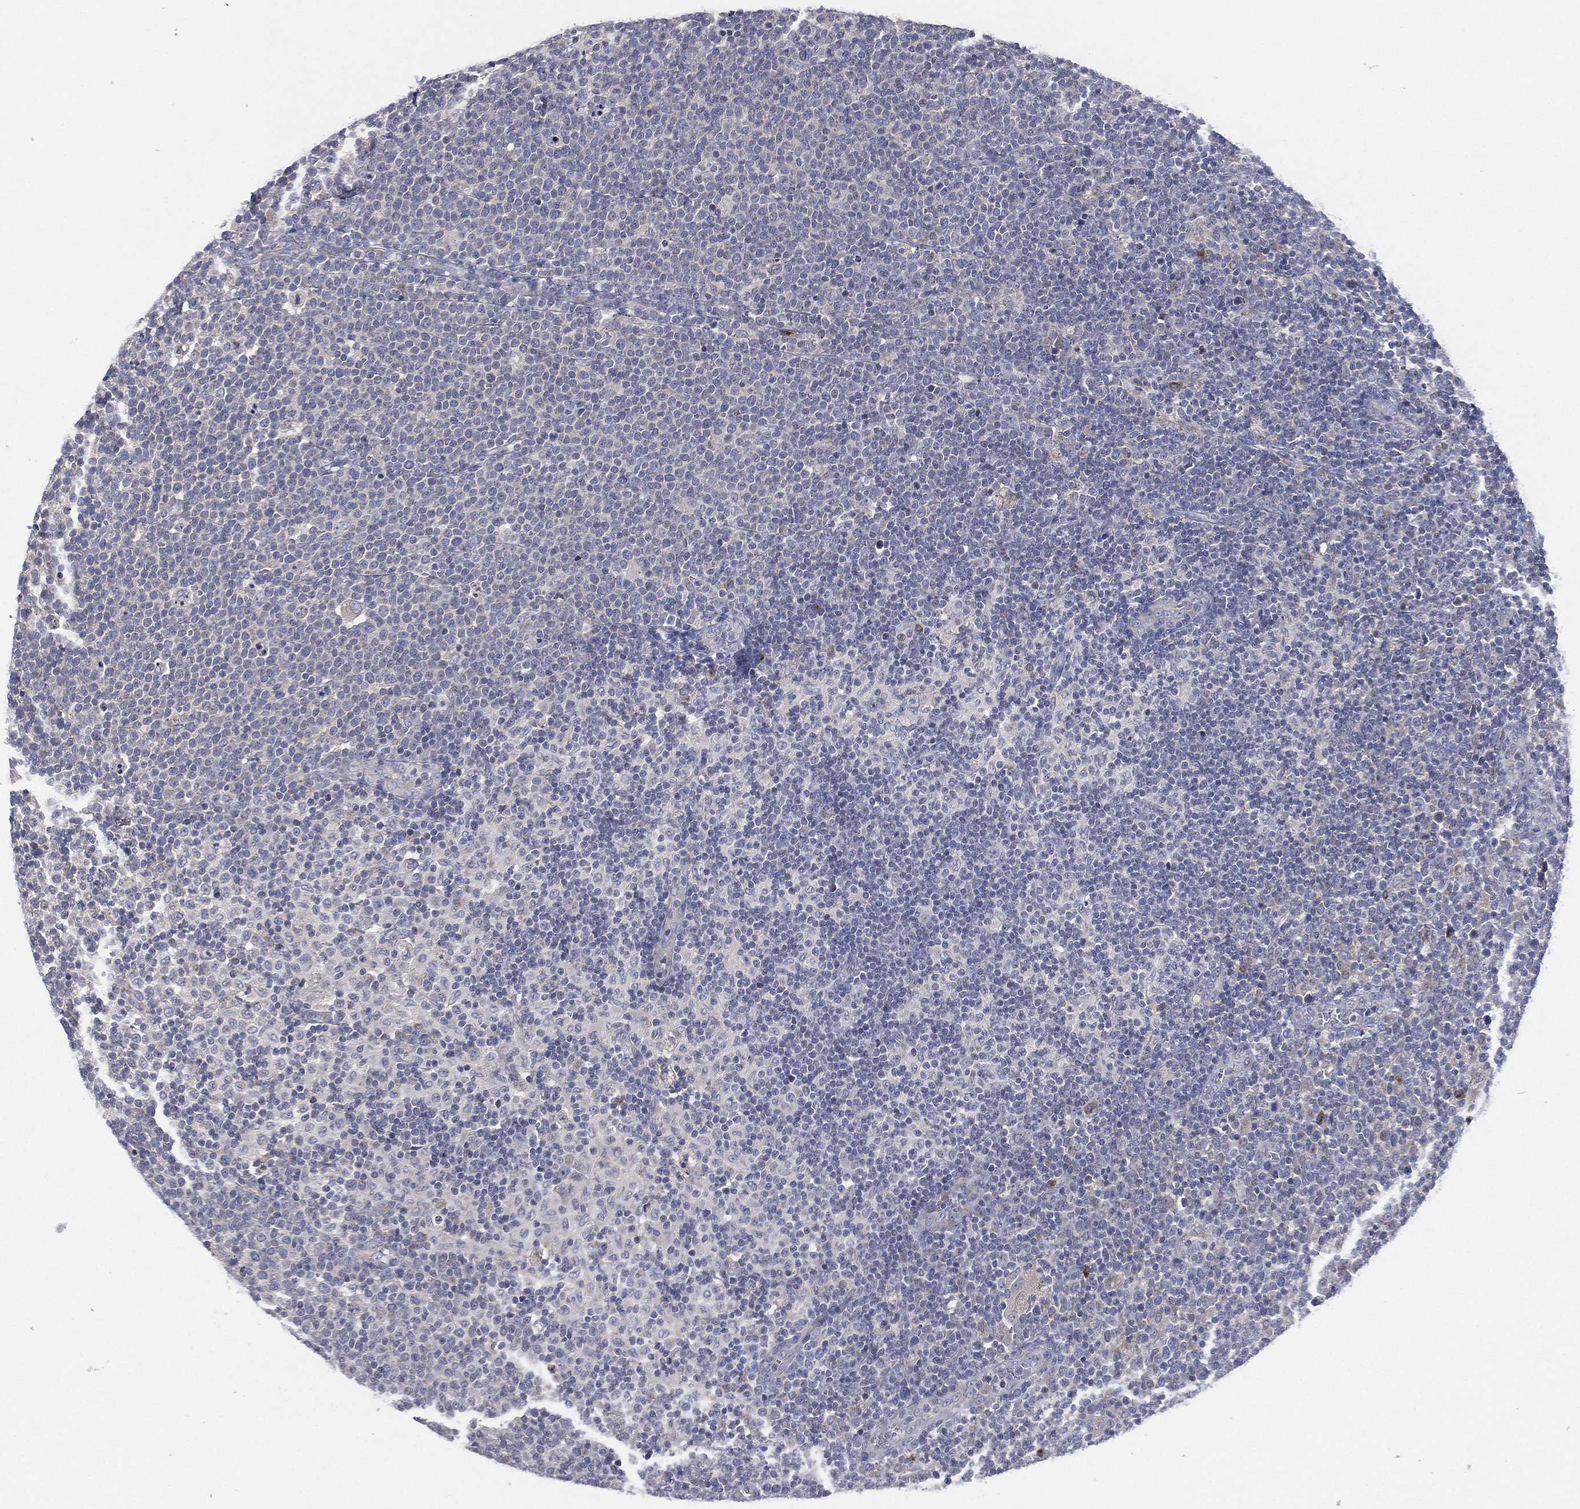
{"staining": {"intensity": "negative", "quantity": "none", "location": "none"}, "tissue": "lymphoma", "cell_type": "Tumor cells", "image_type": "cancer", "snomed": [{"axis": "morphology", "description": "Malignant lymphoma, non-Hodgkin's type, High grade"}, {"axis": "topography", "description": "Lymph node"}], "caption": "An image of human high-grade malignant lymphoma, non-Hodgkin's type is negative for staining in tumor cells.", "gene": "ATP8A2", "patient": {"sex": "male", "age": 61}}